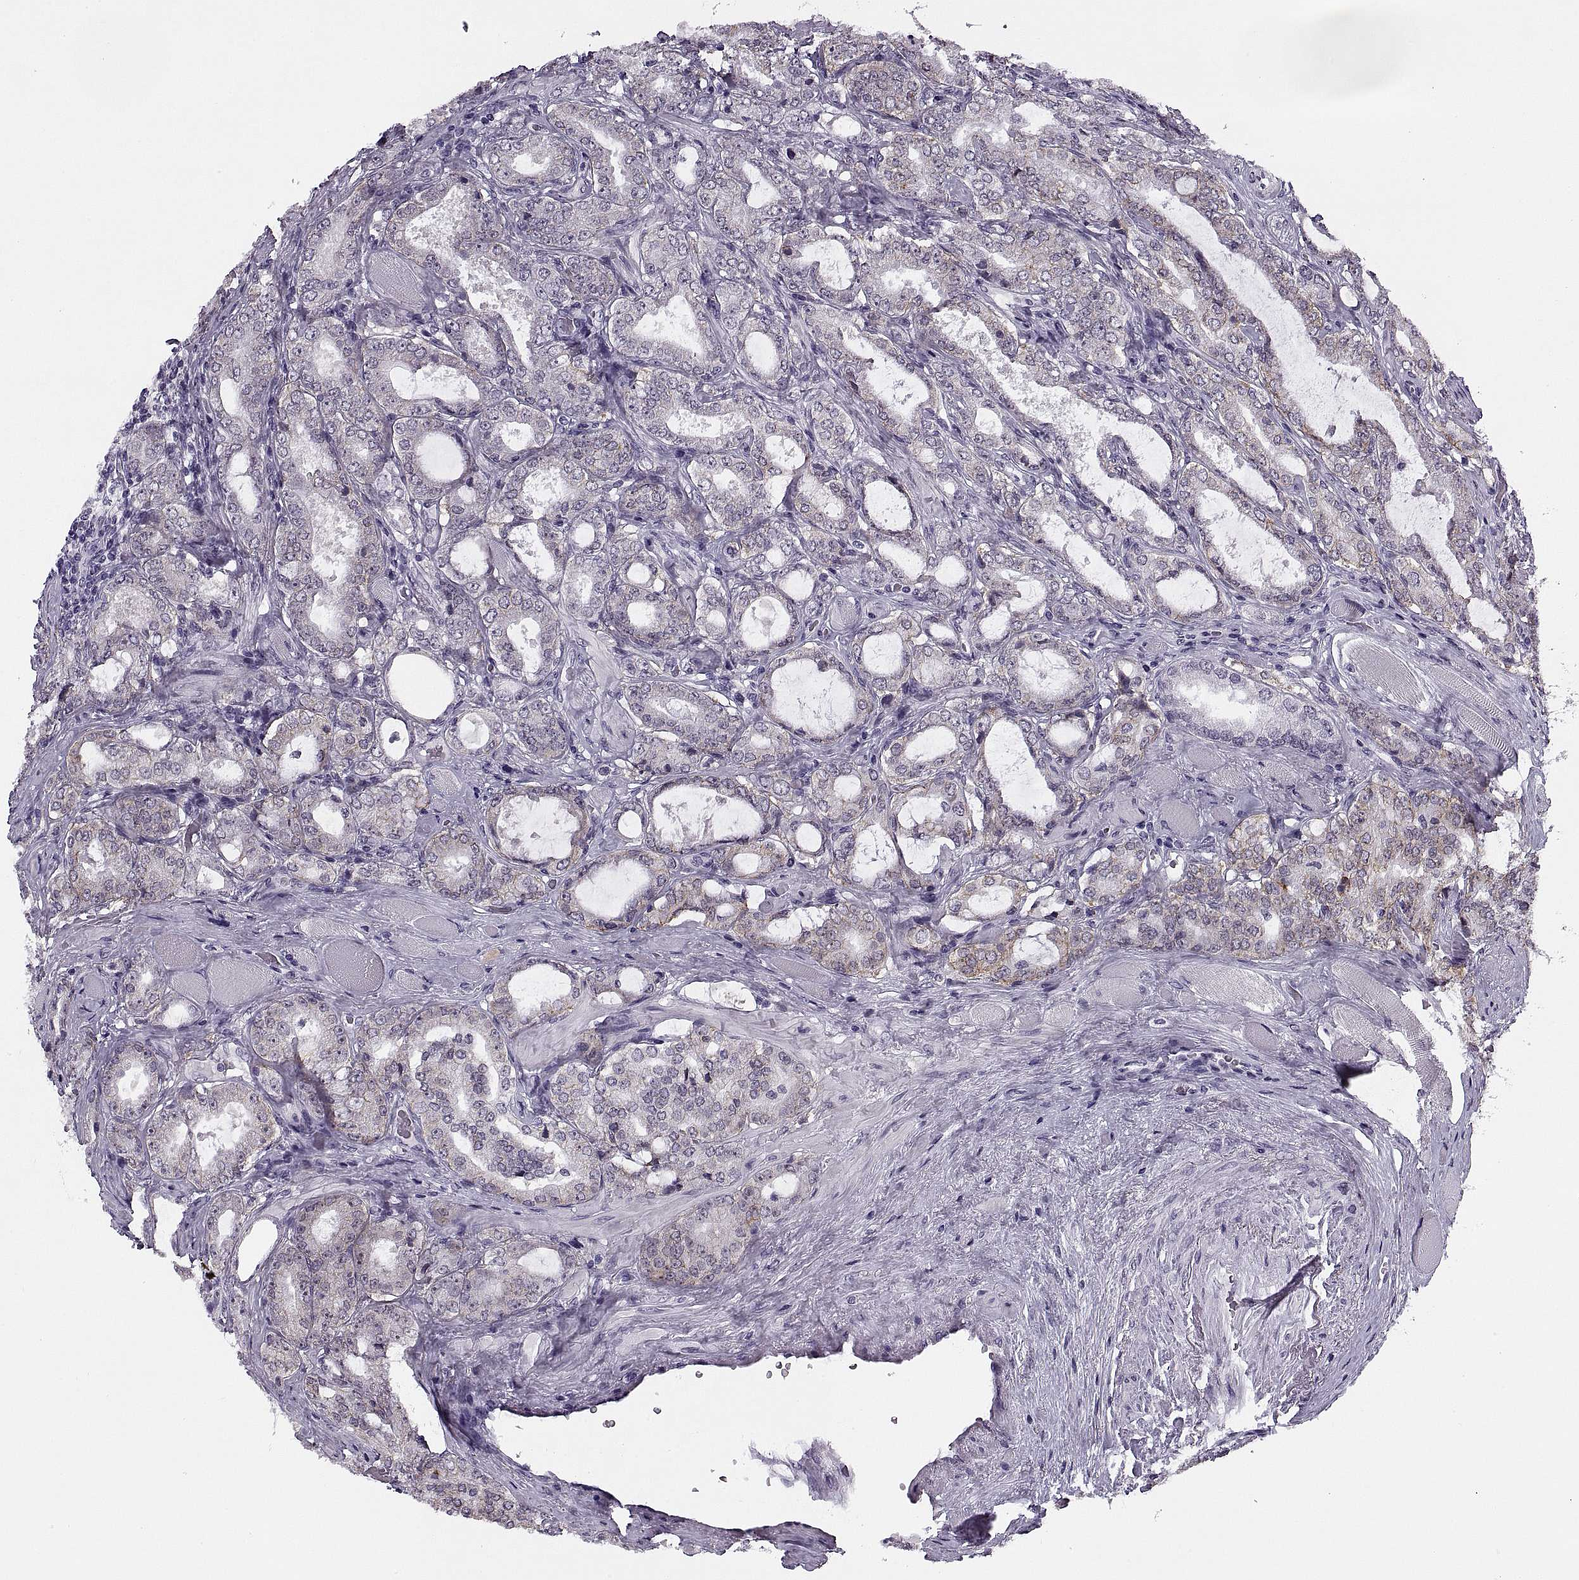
{"staining": {"intensity": "weak", "quantity": "<25%", "location": "cytoplasmic/membranous"}, "tissue": "prostate cancer", "cell_type": "Tumor cells", "image_type": "cancer", "snomed": [{"axis": "morphology", "description": "Adenocarcinoma, NOS"}, {"axis": "topography", "description": "Prostate"}], "caption": "Immunohistochemistry (IHC) of prostate cancer displays no positivity in tumor cells.", "gene": "TBC1D3G", "patient": {"sex": "male", "age": 64}}